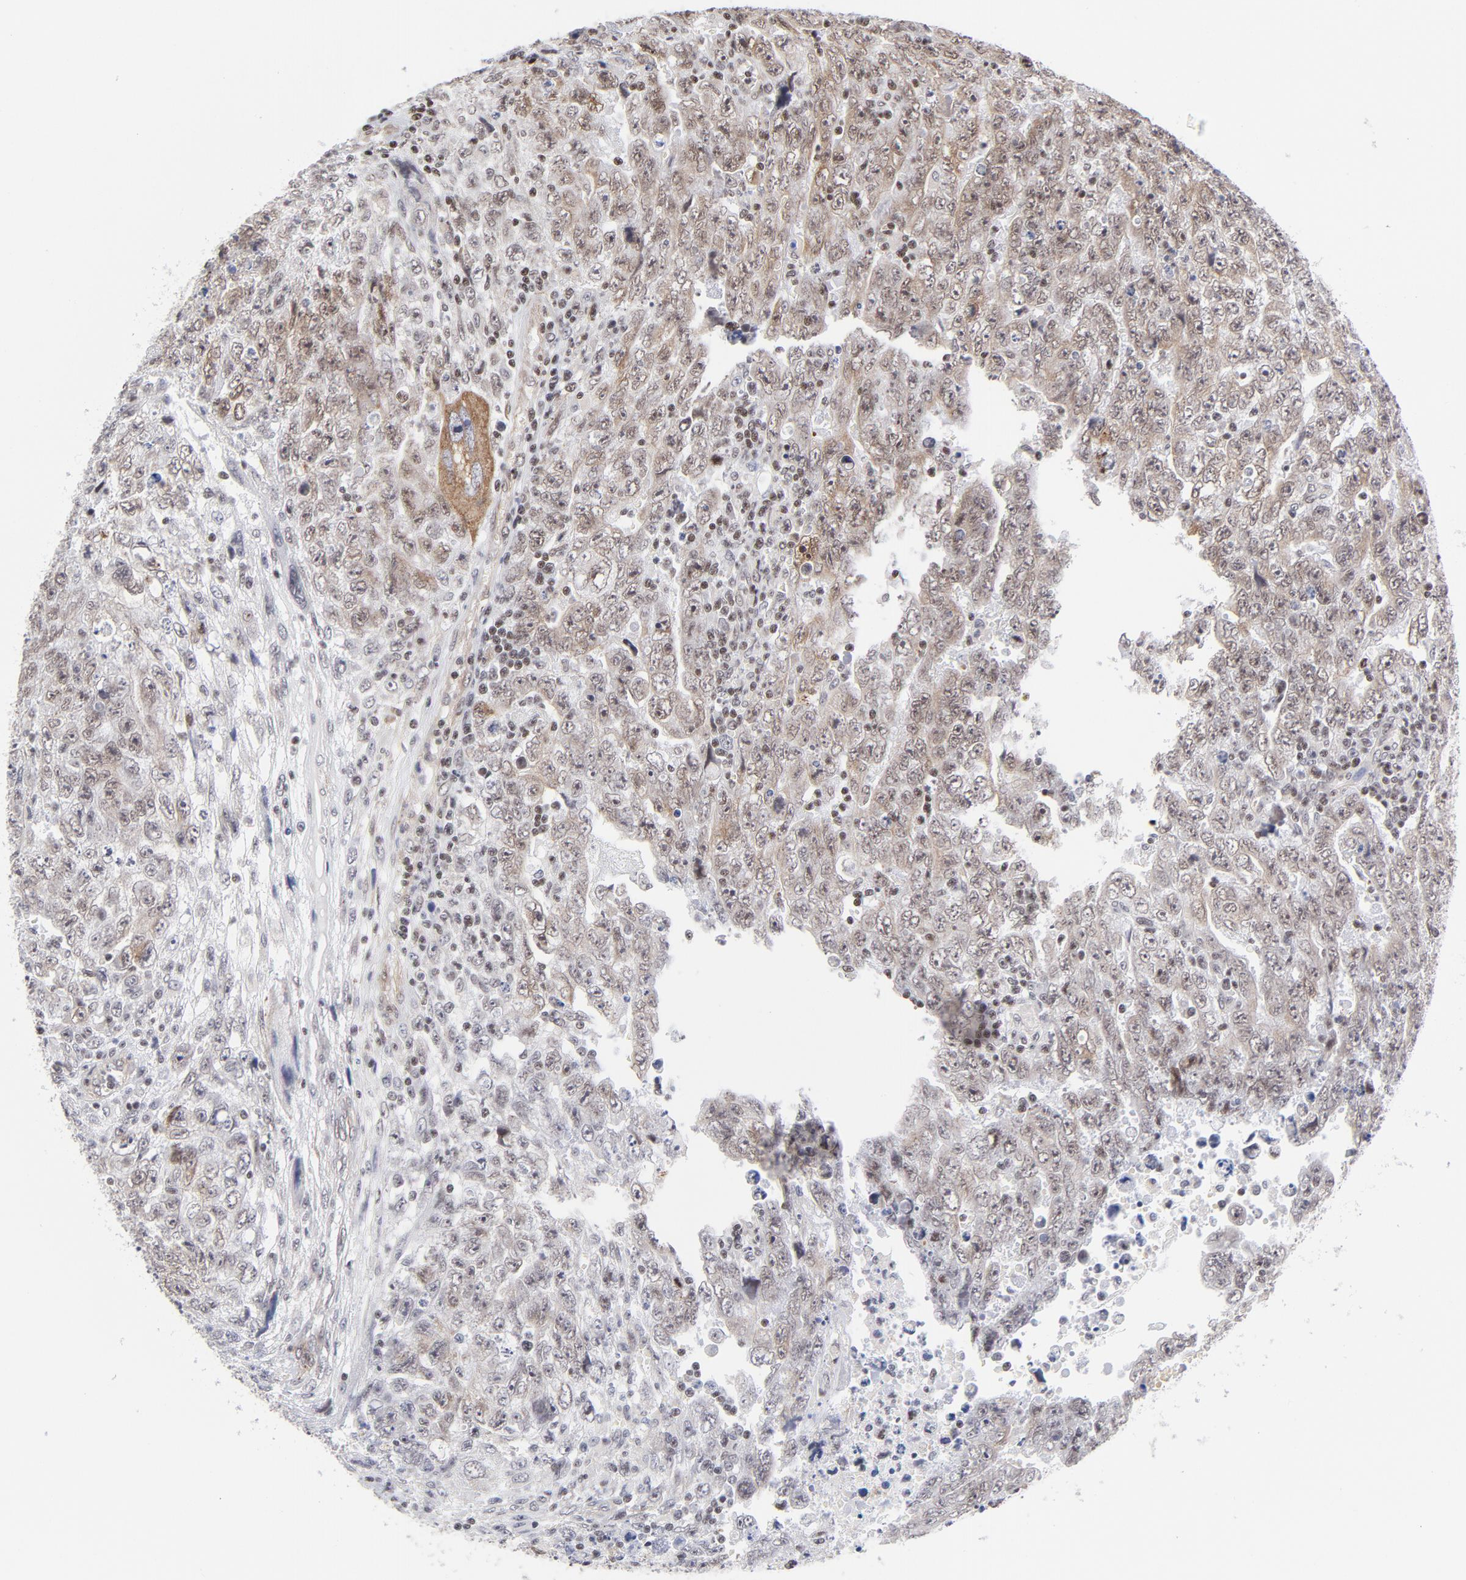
{"staining": {"intensity": "strong", "quantity": ">75%", "location": "nuclear"}, "tissue": "testis cancer", "cell_type": "Tumor cells", "image_type": "cancer", "snomed": [{"axis": "morphology", "description": "Carcinoma, Embryonal, NOS"}, {"axis": "topography", "description": "Testis"}], "caption": "Testis embryonal carcinoma was stained to show a protein in brown. There is high levels of strong nuclear positivity in about >75% of tumor cells. (Brightfield microscopy of DAB IHC at high magnification).", "gene": "CTCF", "patient": {"sex": "male", "age": 28}}